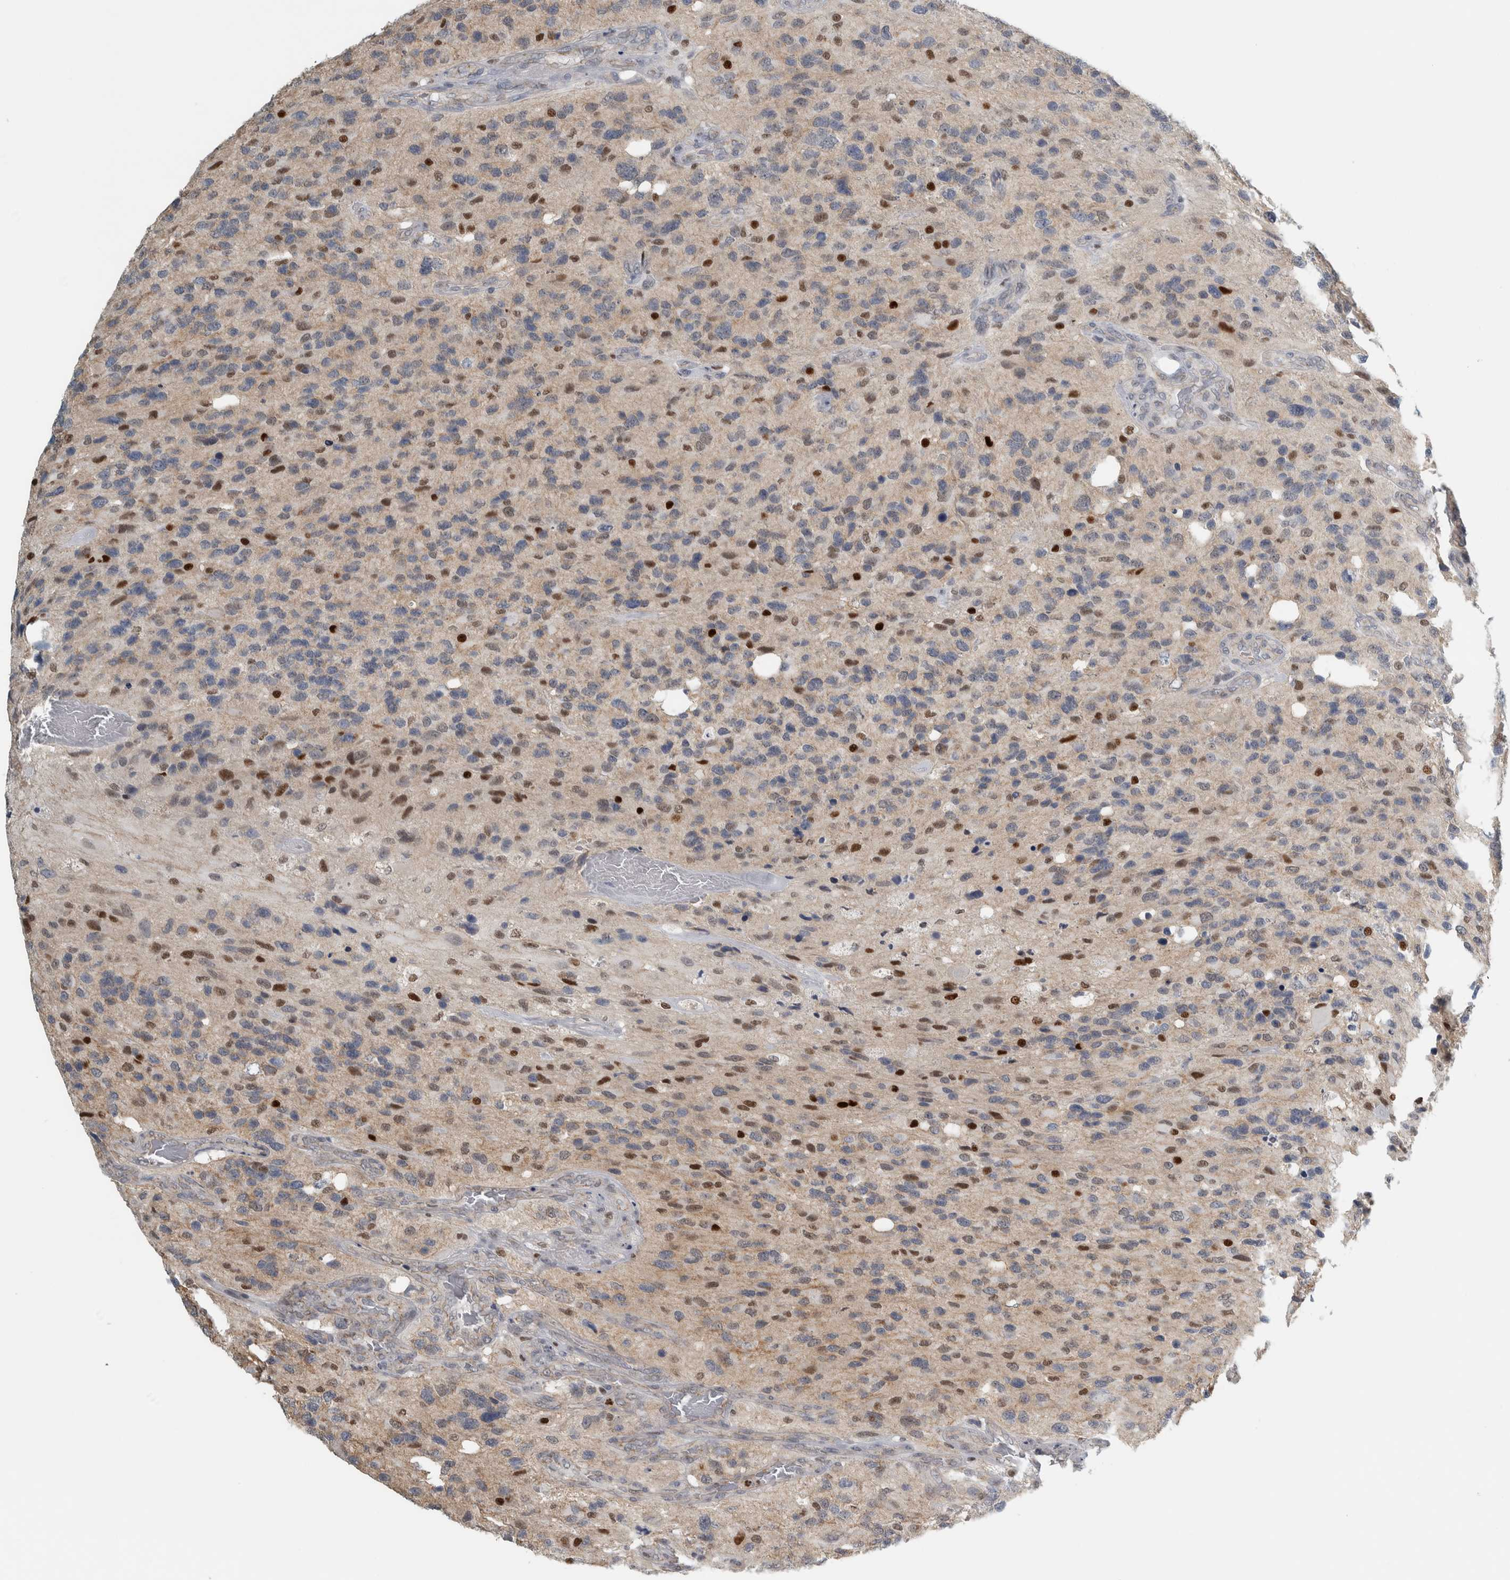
{"staining": {"intensity": "strong", "quantity": "<25%", "location": "nuclear"}, "tissue": "glioma", "cell_type": "Tumor cells", "image_type": "cancer", "snomed": [{"axis": "morphology", "description": "Glioma, malignant, High grade"}, {"axis": "topography", "description": "Brain"}], "caption": "A high-resolution image shows IHC staining of glioma, which demonstrates strong nuclear staining in approximately <25% of tumor cells.", "gene": "ADPRM", "patient": {"sex": "female", "age": 58}}